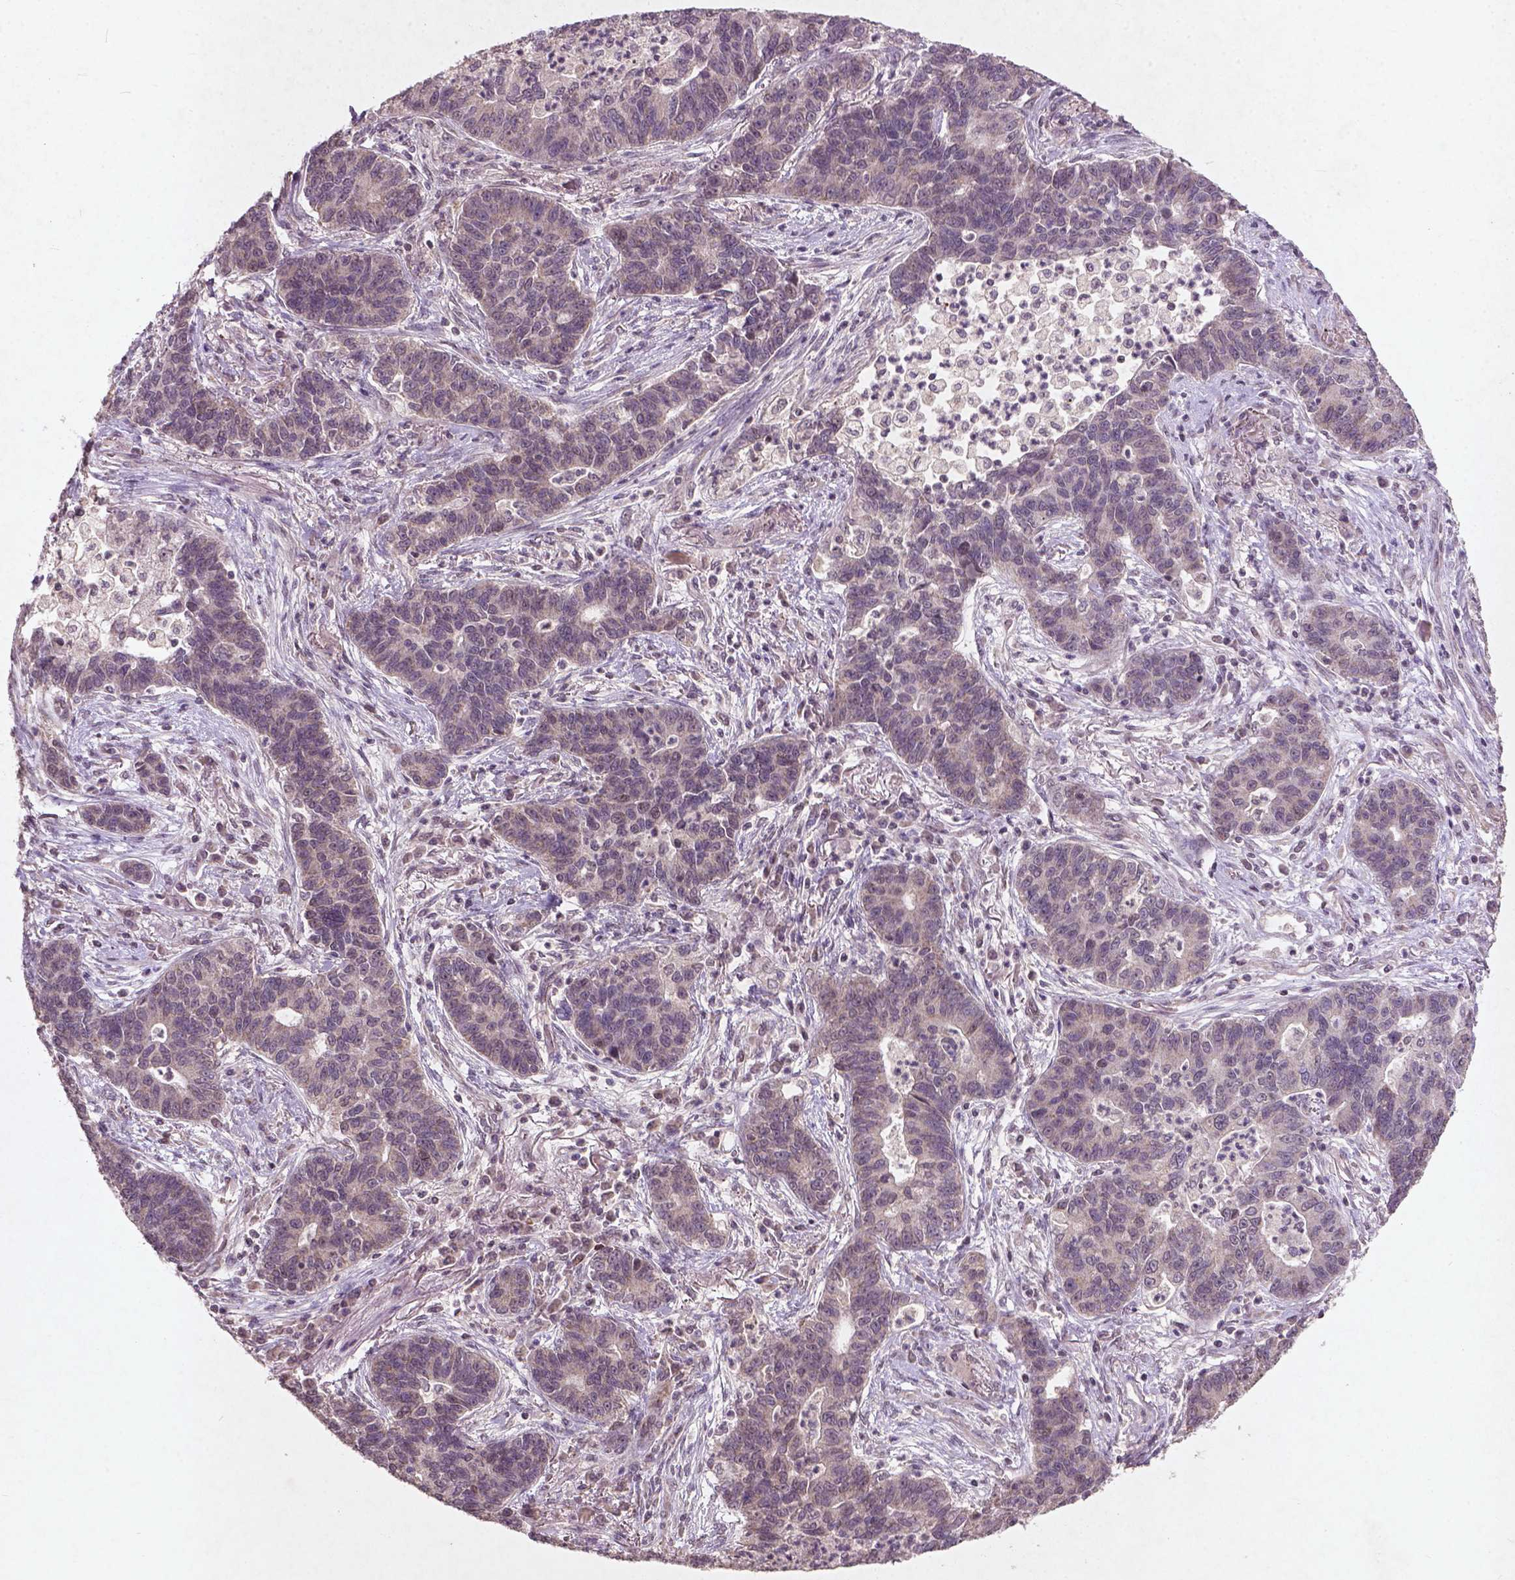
{"staining": {"intensity": "negative", "quantity": "none", "location": "none"}, "tissue": "lung cancer", "cell_type": "Tumor cells", "image_type": "cancer", "snomed": [{"axis": "morphology", "description": "Adenocarcinoma, NOS"}, {"axis": "topography", "description": "Lung"}], "caption": "This image is of lung adenocarcinoma stained with immunohistochemistry to label a protein in brown with the nuclei are counter-stained blue. There is no expression in tumor cells.", "gene": "SMAD2", "patient": {"sex": "female", "age": 57}}